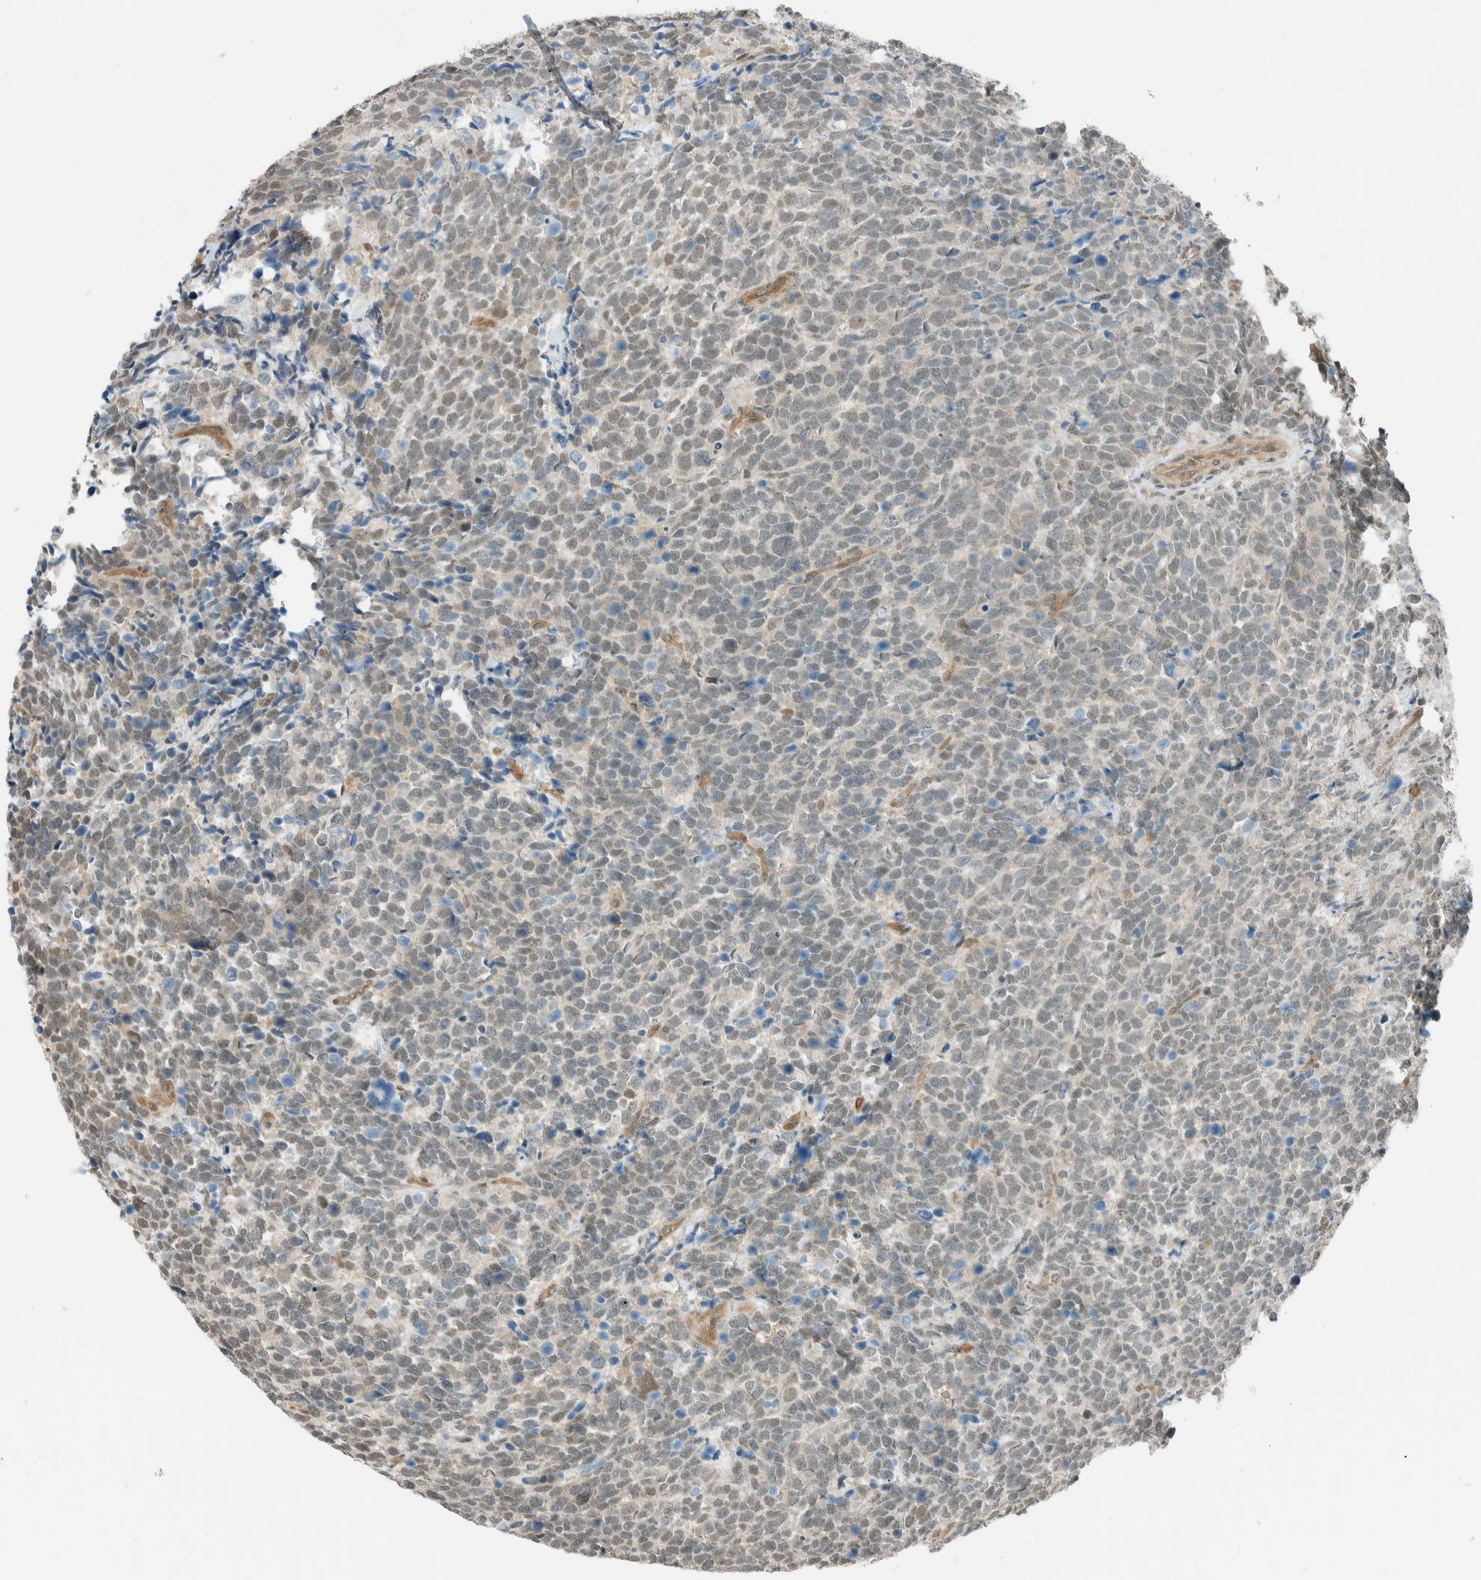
{"staining": {"intensity": "weak", "quantity": "25%-75%", "location": "cytoplasmic/membranous,nuclear"}, "tissue": "urothelial cancer", "cell_type": "Tumor cells", "image_type": "cancer", "snomed": [{"axis": "morphology", "description": "Urothelial carcinoma, High grade"}, {"axis": "topography", "description": "Urinary bladder"}], "caption": "Urothelial cancer stained with a protein marker exhibits weak staining in tumor cells.", "gene": "NIBAN2", "patient": {"sex": "female", "age": 82}}